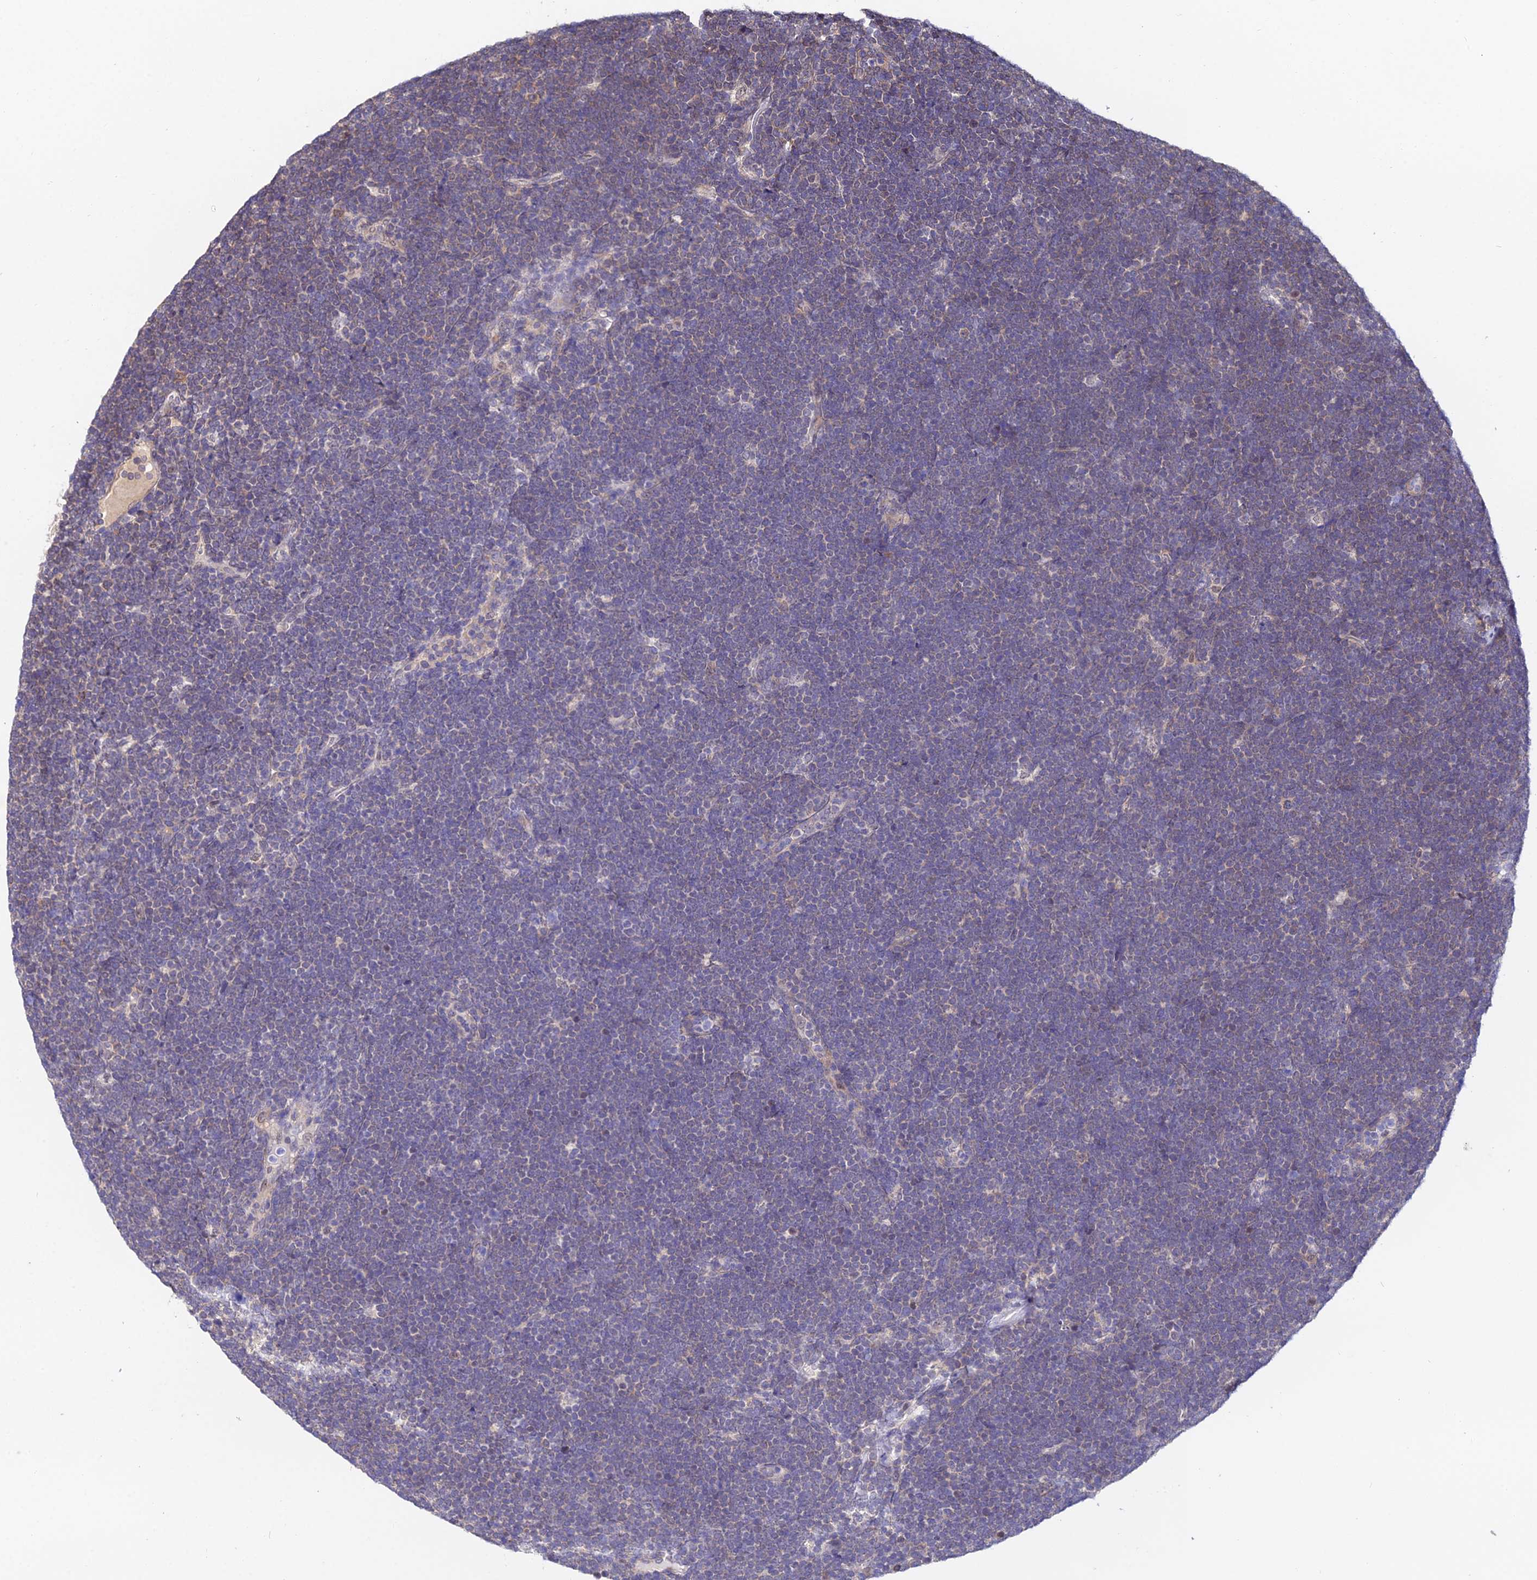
{"staining": {"intensity": "negative", "quantity": "none", "location": "none"}, "tissue": "lymphoma", "cell_type": "Tumor cells", "image_type": "cancer", "snomed": [{"axis": "morphology", "description": "Malignant lymphoma, non-Hodgkin's type, High grade"}, {"axis": "topography", "description": "Lymph node"}], "caption": "This image is of lymphoma stained with immunohistochemistry to label a protein in brown with the nuclei are counter-stained blue. There is no expression in tumor cells.", "gene": "INPP4A", "patient": {"sex": "male", "age": 13}}